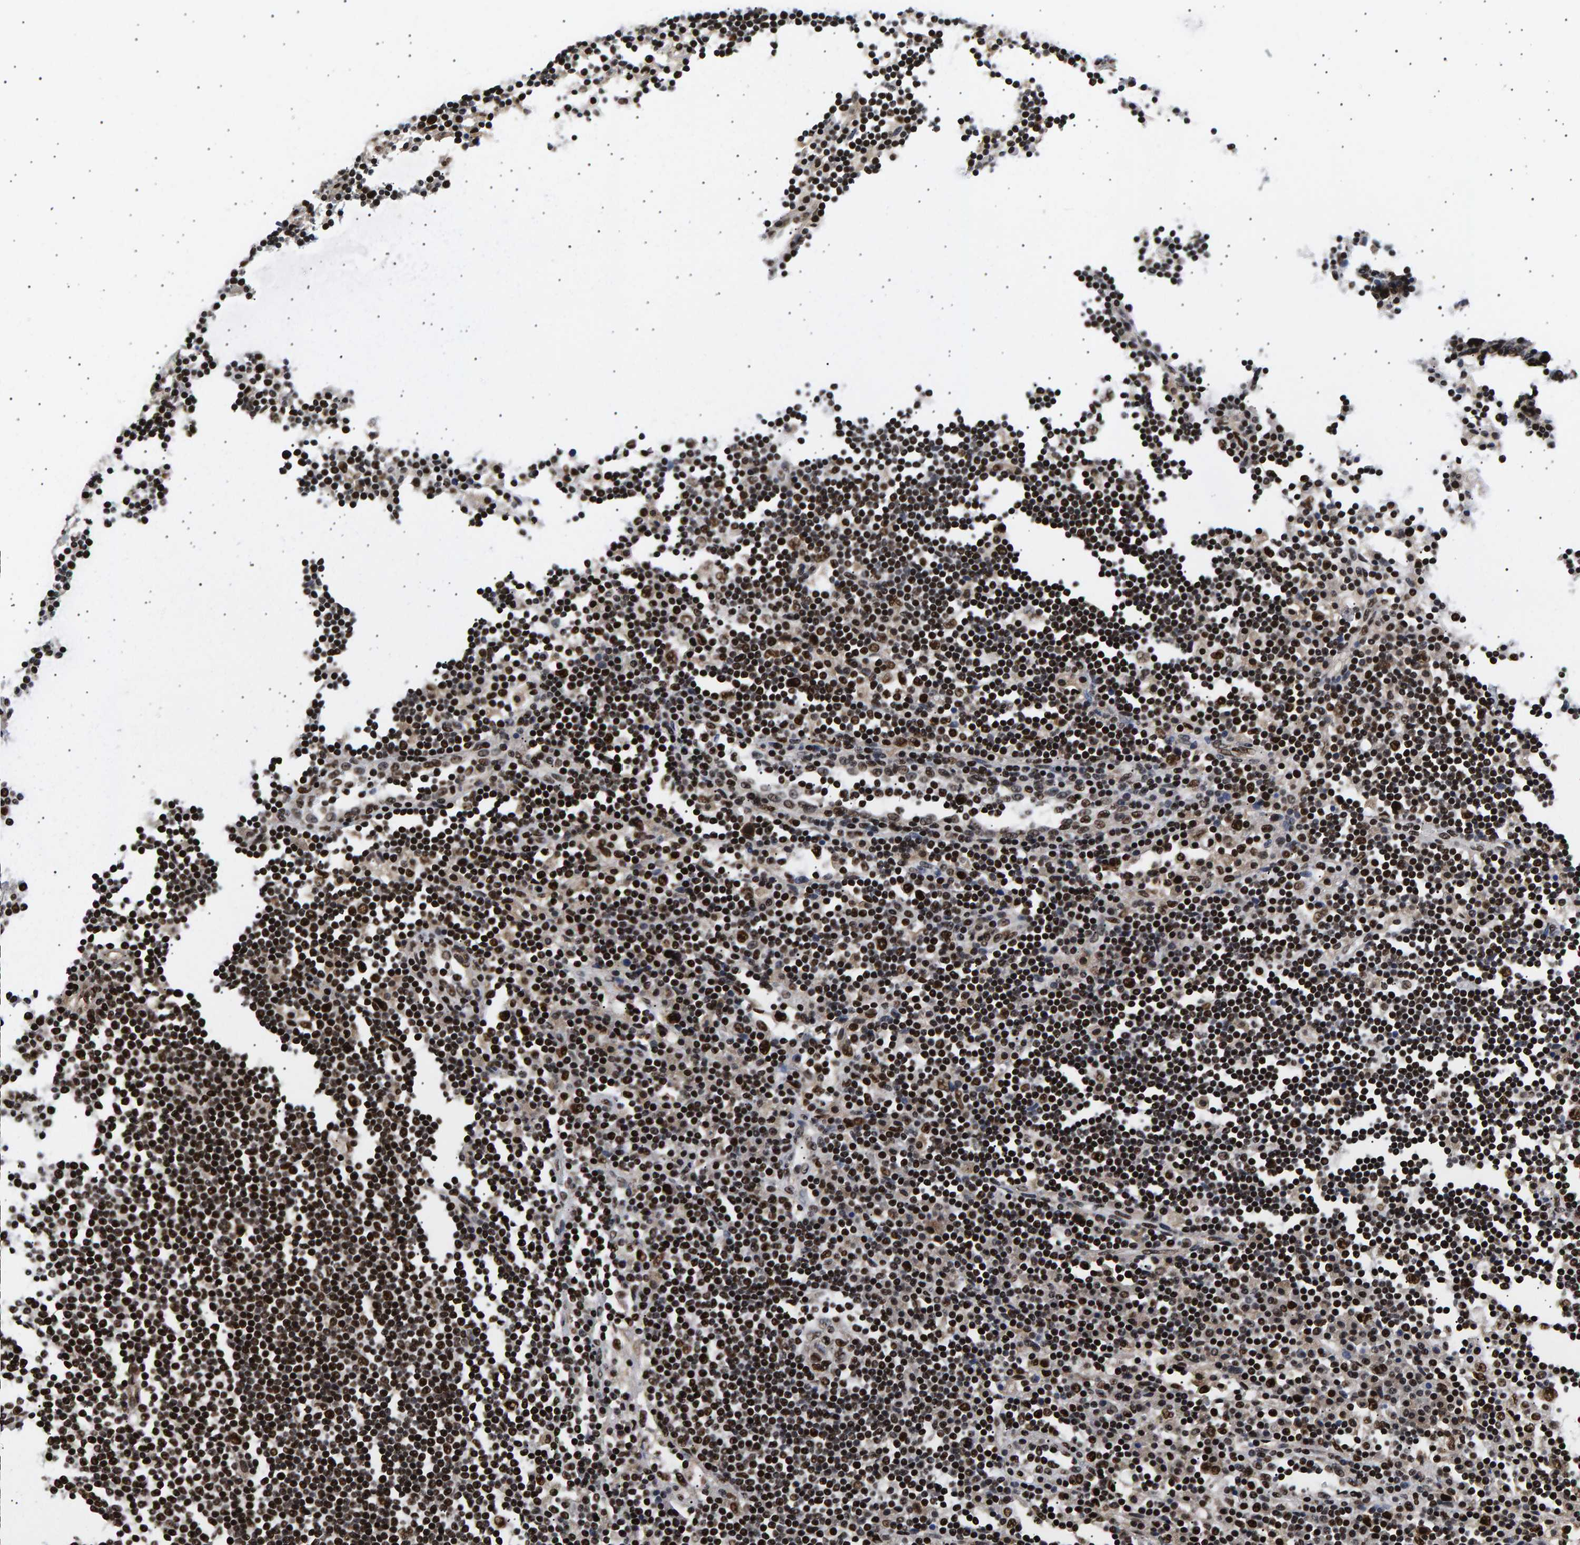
{"staining": {"intensity": "strong", "quantity": ">75%", "location": "nuclear"}, "tissue": "lymph node", "cell_type": "Germinal center cells", "image_type": "normal", "snomed": [{"axis": "morphology", "description": "Normal tissue, NOS"}, {"axis": "topography", "description": "Lymph node"}], "caption": "Unremarkable lymph node displays strong nuclear staining in about >75% of germinal center cells The staining was performed using DAB, with brown indicating positive protein expression. Nuclei are stained blue with hematoxylin..", "gene": "ANKRD40", "patient": {"sex": "female", "age": 53}}